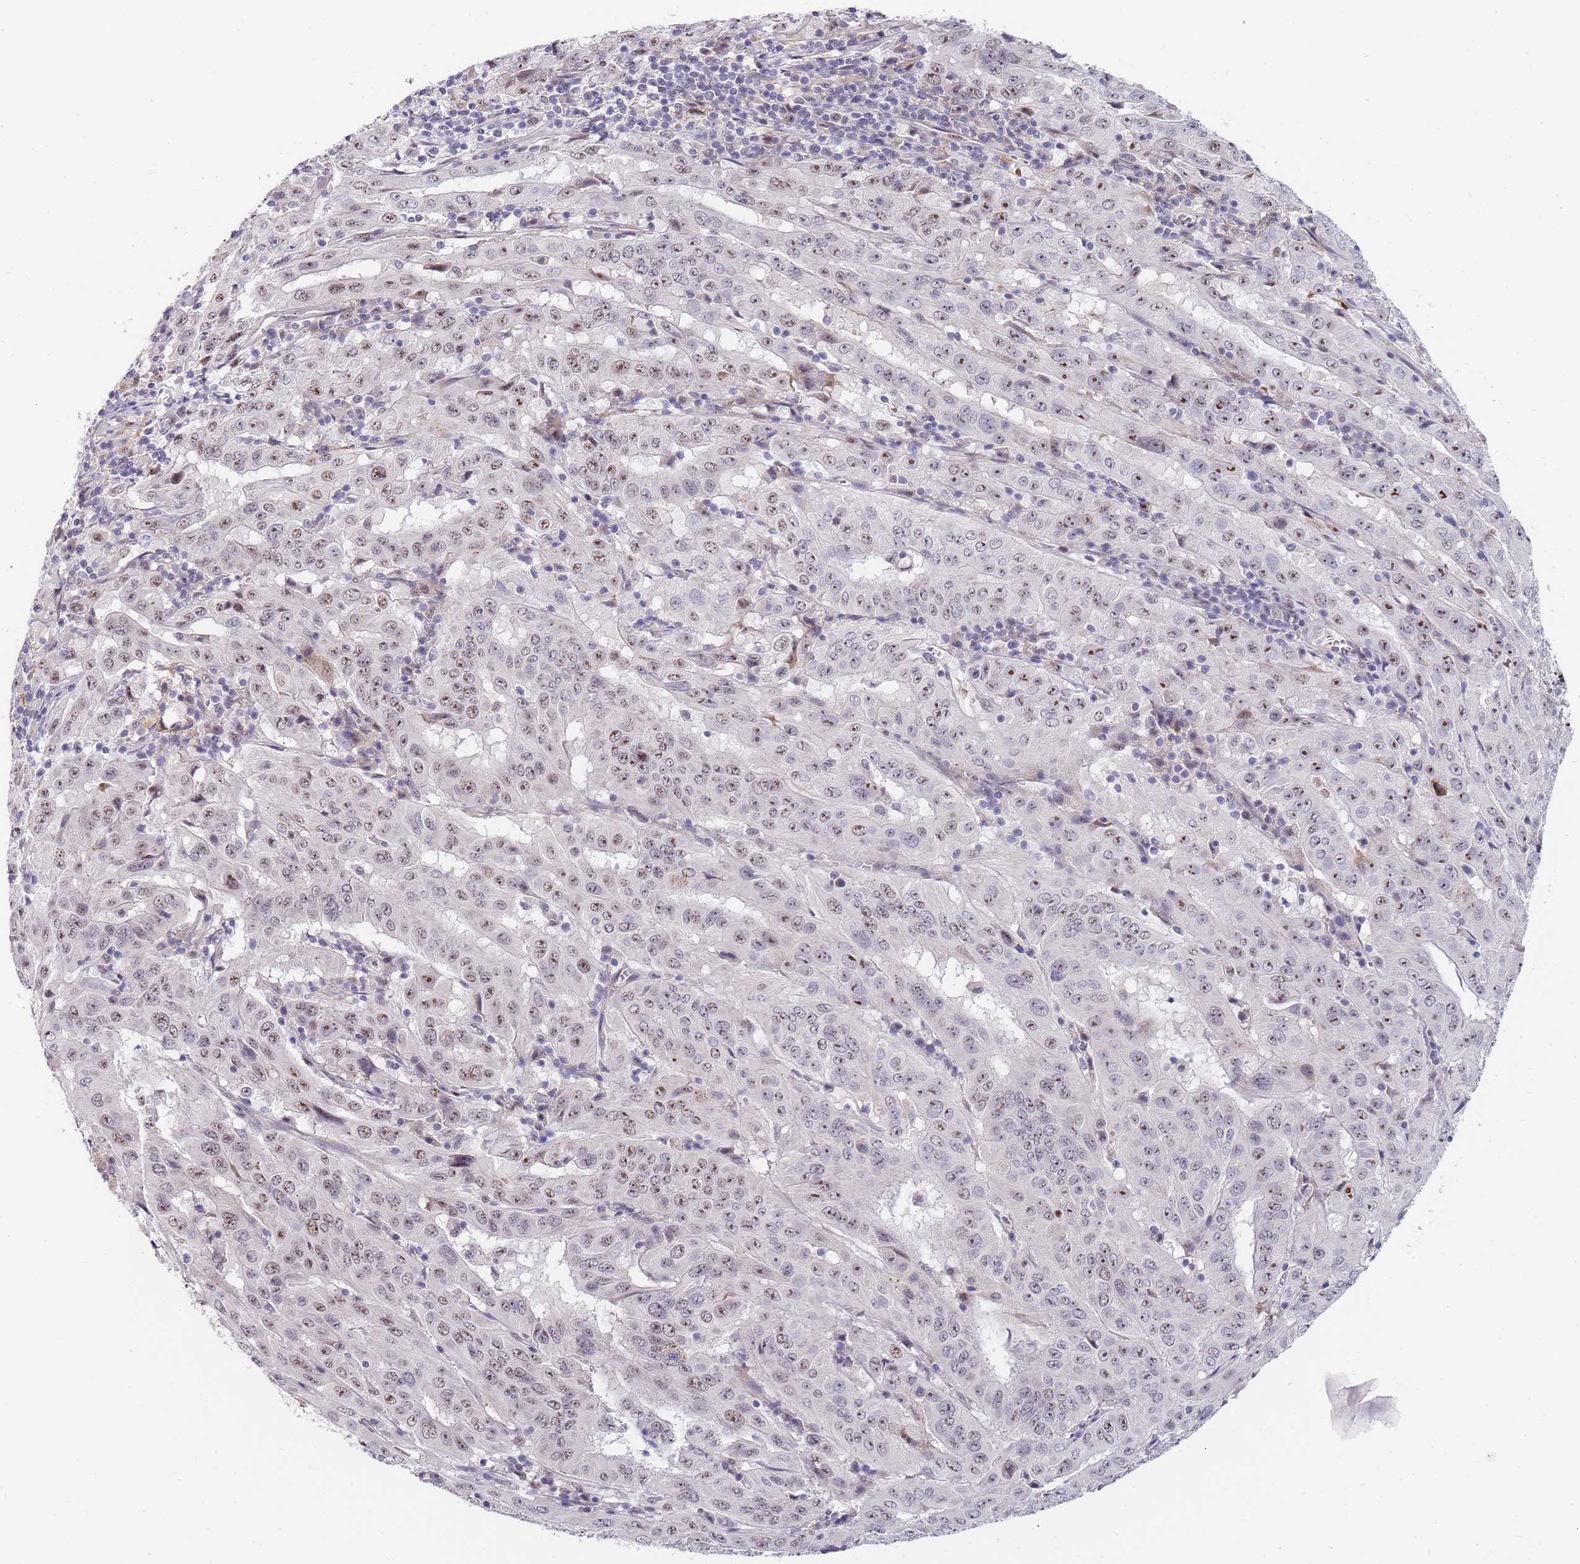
{"staining": {"intensity": "moderate", "quantity": ">75%", "location": "nuclear"}, "tissue": "pancreatic cancer", "cell_type": "Tumor cells", "image_type": "cancer", "snomed": [{"axis": "morphology", "description": "Adenocarcinoma, NOS"}, {"axis": "topography", "description": "Pancreas"}], "caption": "An immunohistochemistry photomicrograph of neoplastic tissue is shown. Protein staining in brown highlights moderate nuclear positivity in adenocarcinoma (pancreatic) within tumor cells. (IHC, brightfield microscopy, high magnification).", "gene": "PLCL2", "patient": {"sex": "male", "age": 63}}